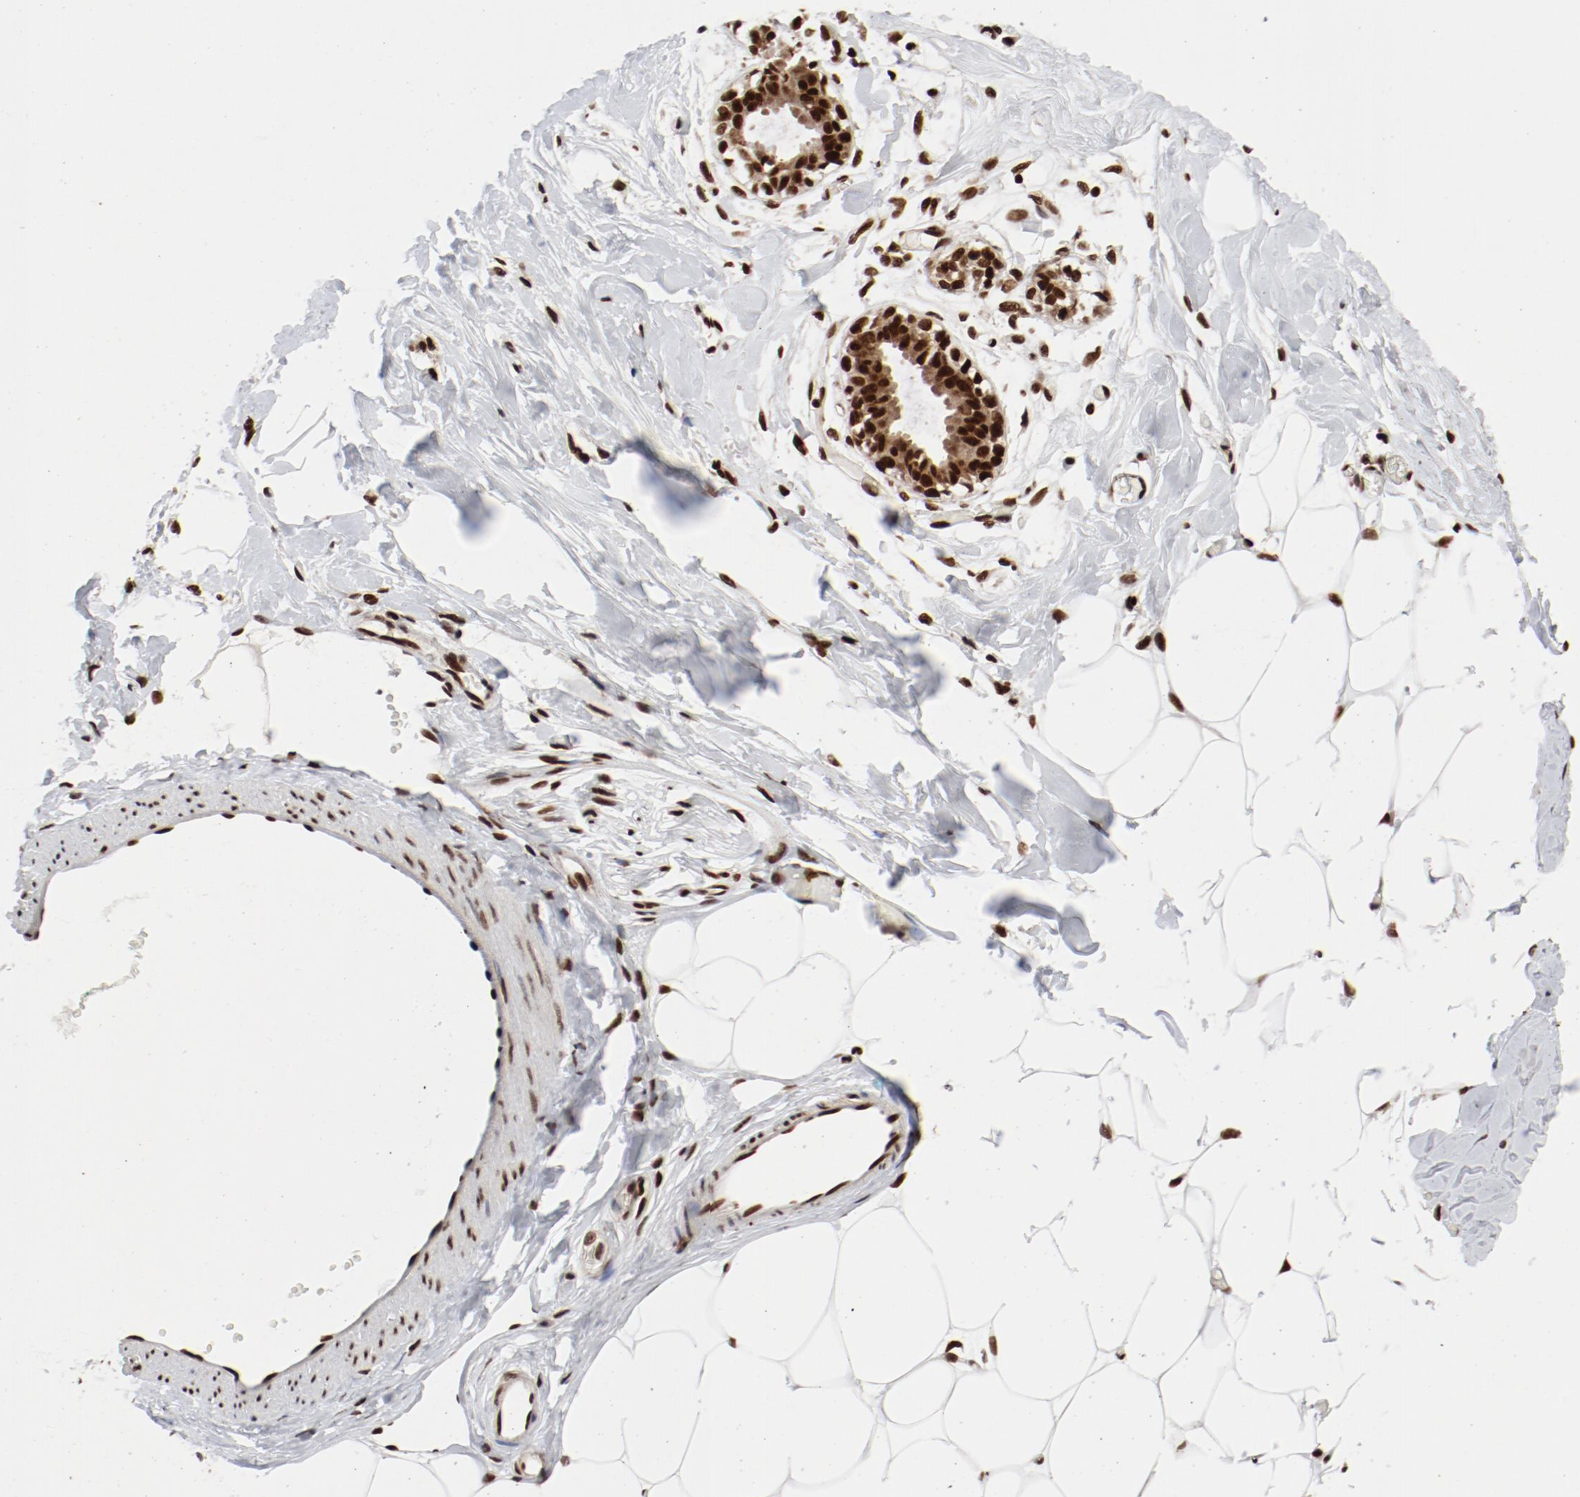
{"staining": {"intensity": "strong", "quantity": ">75%", "location": "nuclear"}, "tissue": "breast", "cell_type": "Adipocytes", "image_type": "normal", "snomed": [{"axis": "morphology", "description": "Normal tissue, NOS"}, {"axis": "topography", "description": "Breast"}, {"axis": "topography", "description": "Adipose tissue"}], "caption": "Adipocytes reveal strong nuclear positivity in approximately >75% of cells in unremarkable breast.", "gene": "NFYB", "patient": {"sex": "female", "age": 25}}